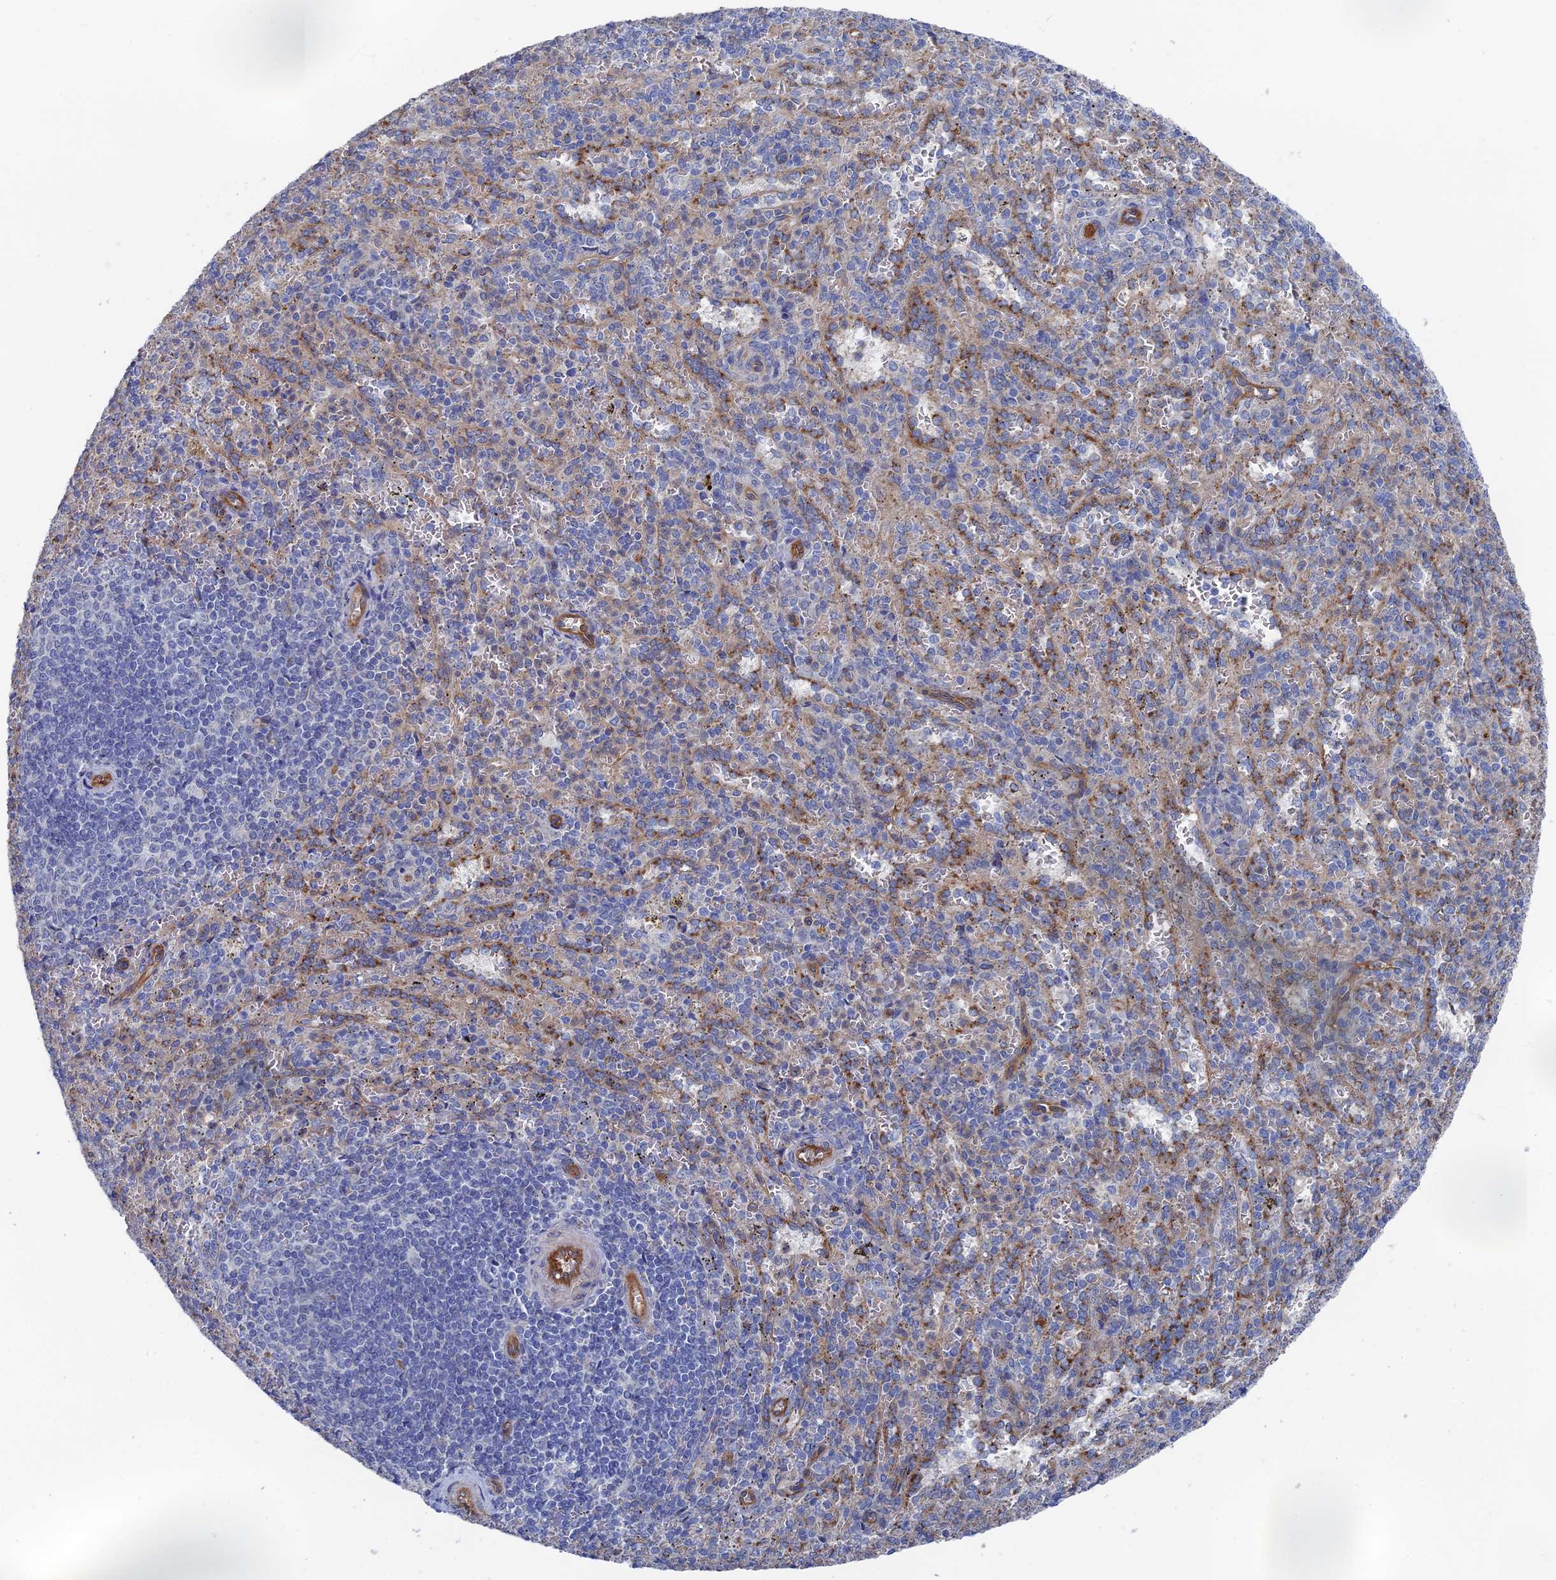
{"staining": {"intensity": "negative", "quantity": "none", "location": "none"}, "tissue": "spleen", "cell_type": "Cells in red pulp", "image_type": "normal", "snomed": [{"axis": "morphology", "description": "Normal tissue, NOS"}, {"axis": "topography", "description": "Spleen"}], "caption": "Immunohistochemistry micrograph of unremarkable spleen stained for a protein (brown), which exhibits no staining in cells in red pulp.", "gene": "ARAP3", "patient": {"sex": "female", "age": 21}}